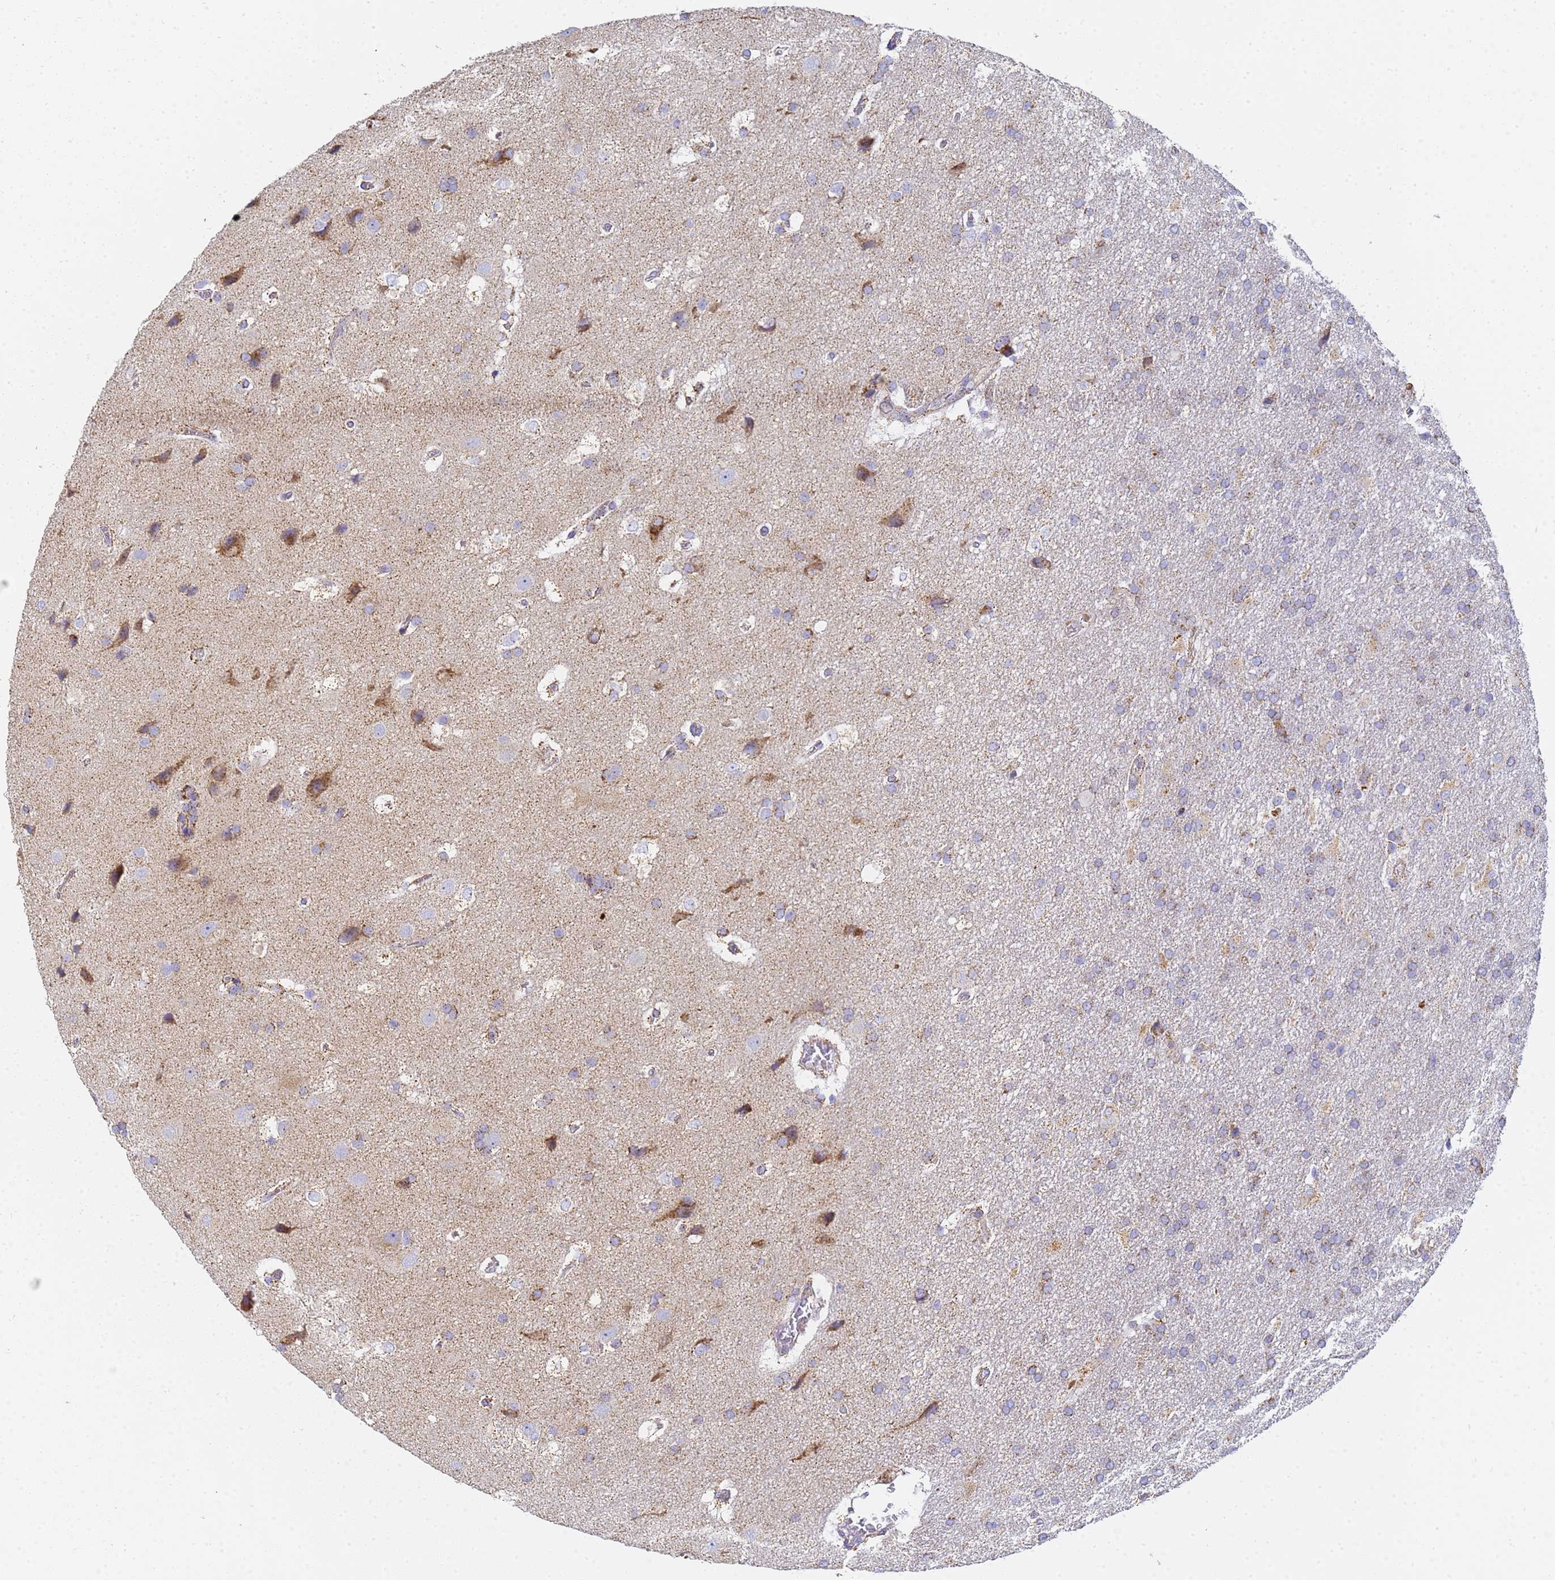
{"staining": {"intensity": "weak", "quantity": "<25%", "location": "cytoplasmic/membranous"}, "tissue": "glioma", "cell_type": "Tumor cells", "image_type": "cancer", "snomed": [{"axis": "morphology", "description": "Glioma, malignant, Low grade"}, {"axis": "topography", "description": "Brain"}], "caption": "High magnification brightfield microscopy of glioma stained with DAB (3,3'-diaminobenzidine) (brown) and counterstained with hematoxylin (blue): tumor cells show no significant positivity.", "gene": "CNIH4", "patient": {"sex": "male", "age": 66}}